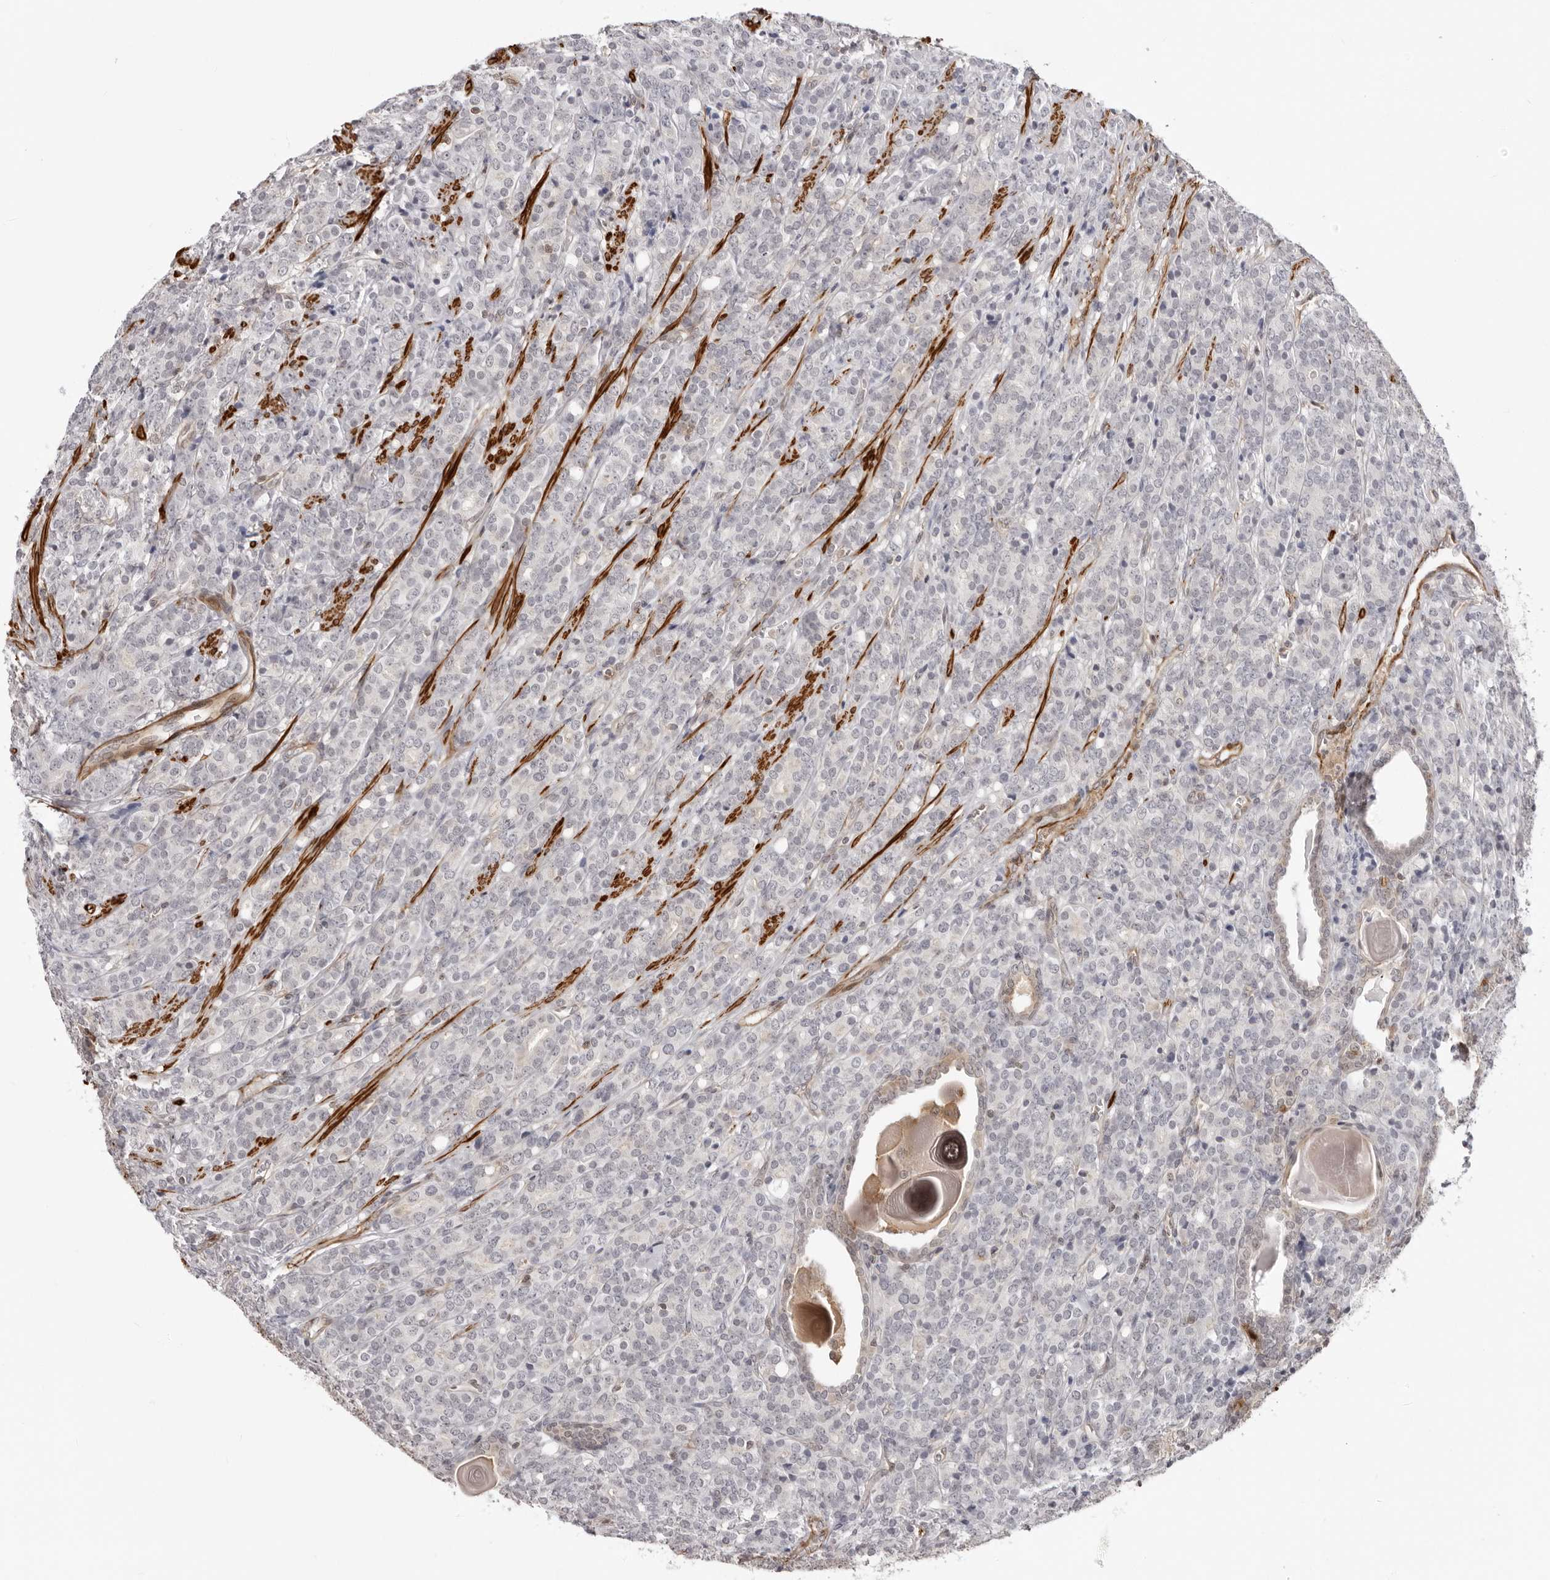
{"staining": {"intensity": "negative", "quantity": "none", "location": "none"}, "tissue": "prostate cancer", "cell_type": "Tumor cells", "image_type": "cancer", "snomed": [{"axis": "morphology", "description": "Adenocarcinoma, High grade"}, {"axis": "topography", "description": "Prostate"}], "caption": "Protein analysis of prostate high-grade adenocarcinoma reveals no significant expression in tumor cells.", "gene": "UNK", "patient": {"sex": "male", "age": 62}}